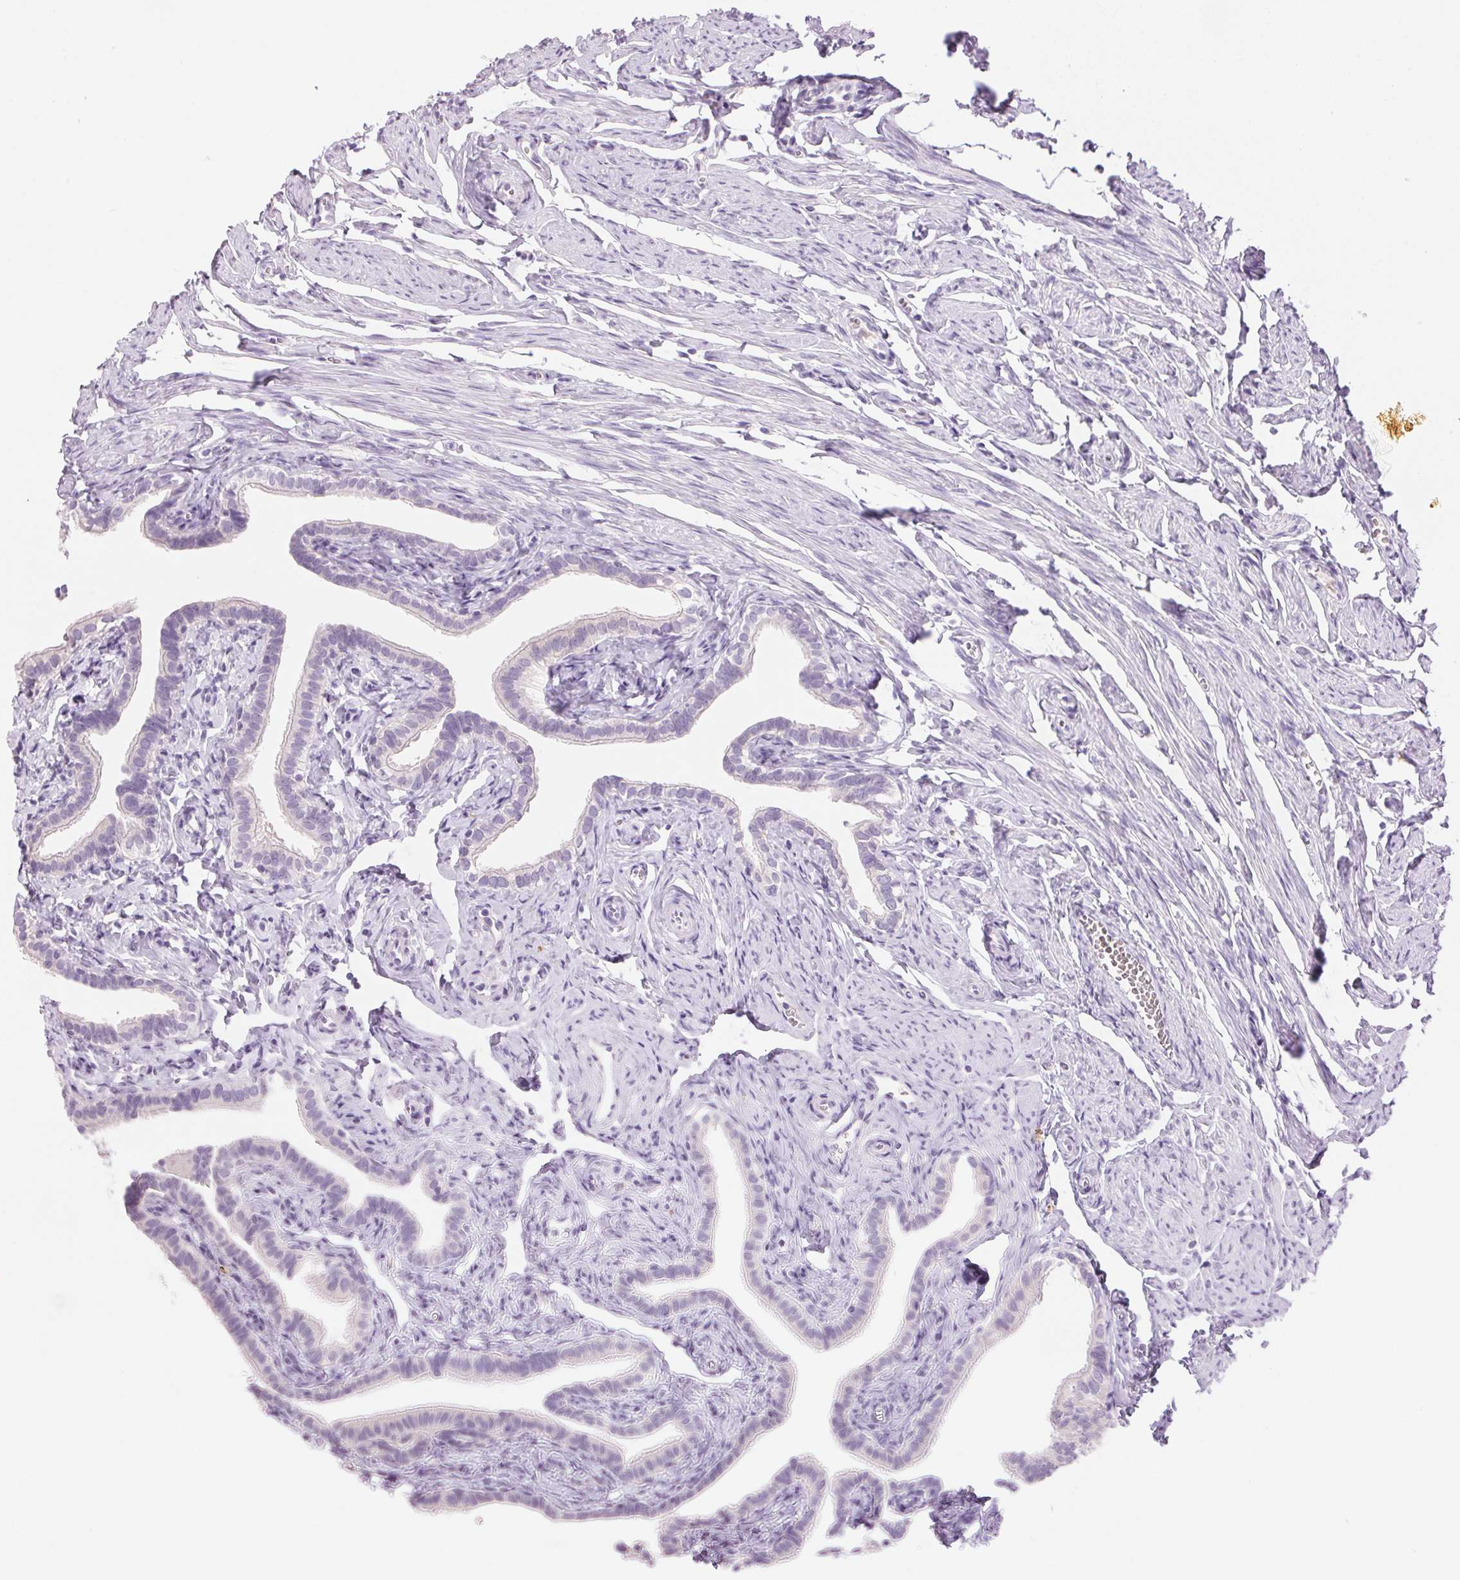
{"staining": {"intensity": "negative", "quantity": "none", "location": "none"}, "tissue": "fallopian tube", "cell_type": "Glandular cells", "image_type": "normal", "snomed": [{"axis": "morphology", "description": "Normal tissue, NOS"}, {"axis": "topography", "description": "Fallopian tube"}], "caption": "IHC of unremarkable human fallopian tube displays no expression in glandular cells. (DAB (3,3'-diaminobenzidine) immunohistochemistry with hematoxylin counter stain).", "gene": "HSD17B2", "patient": {"sex": "female", "age": 41}}